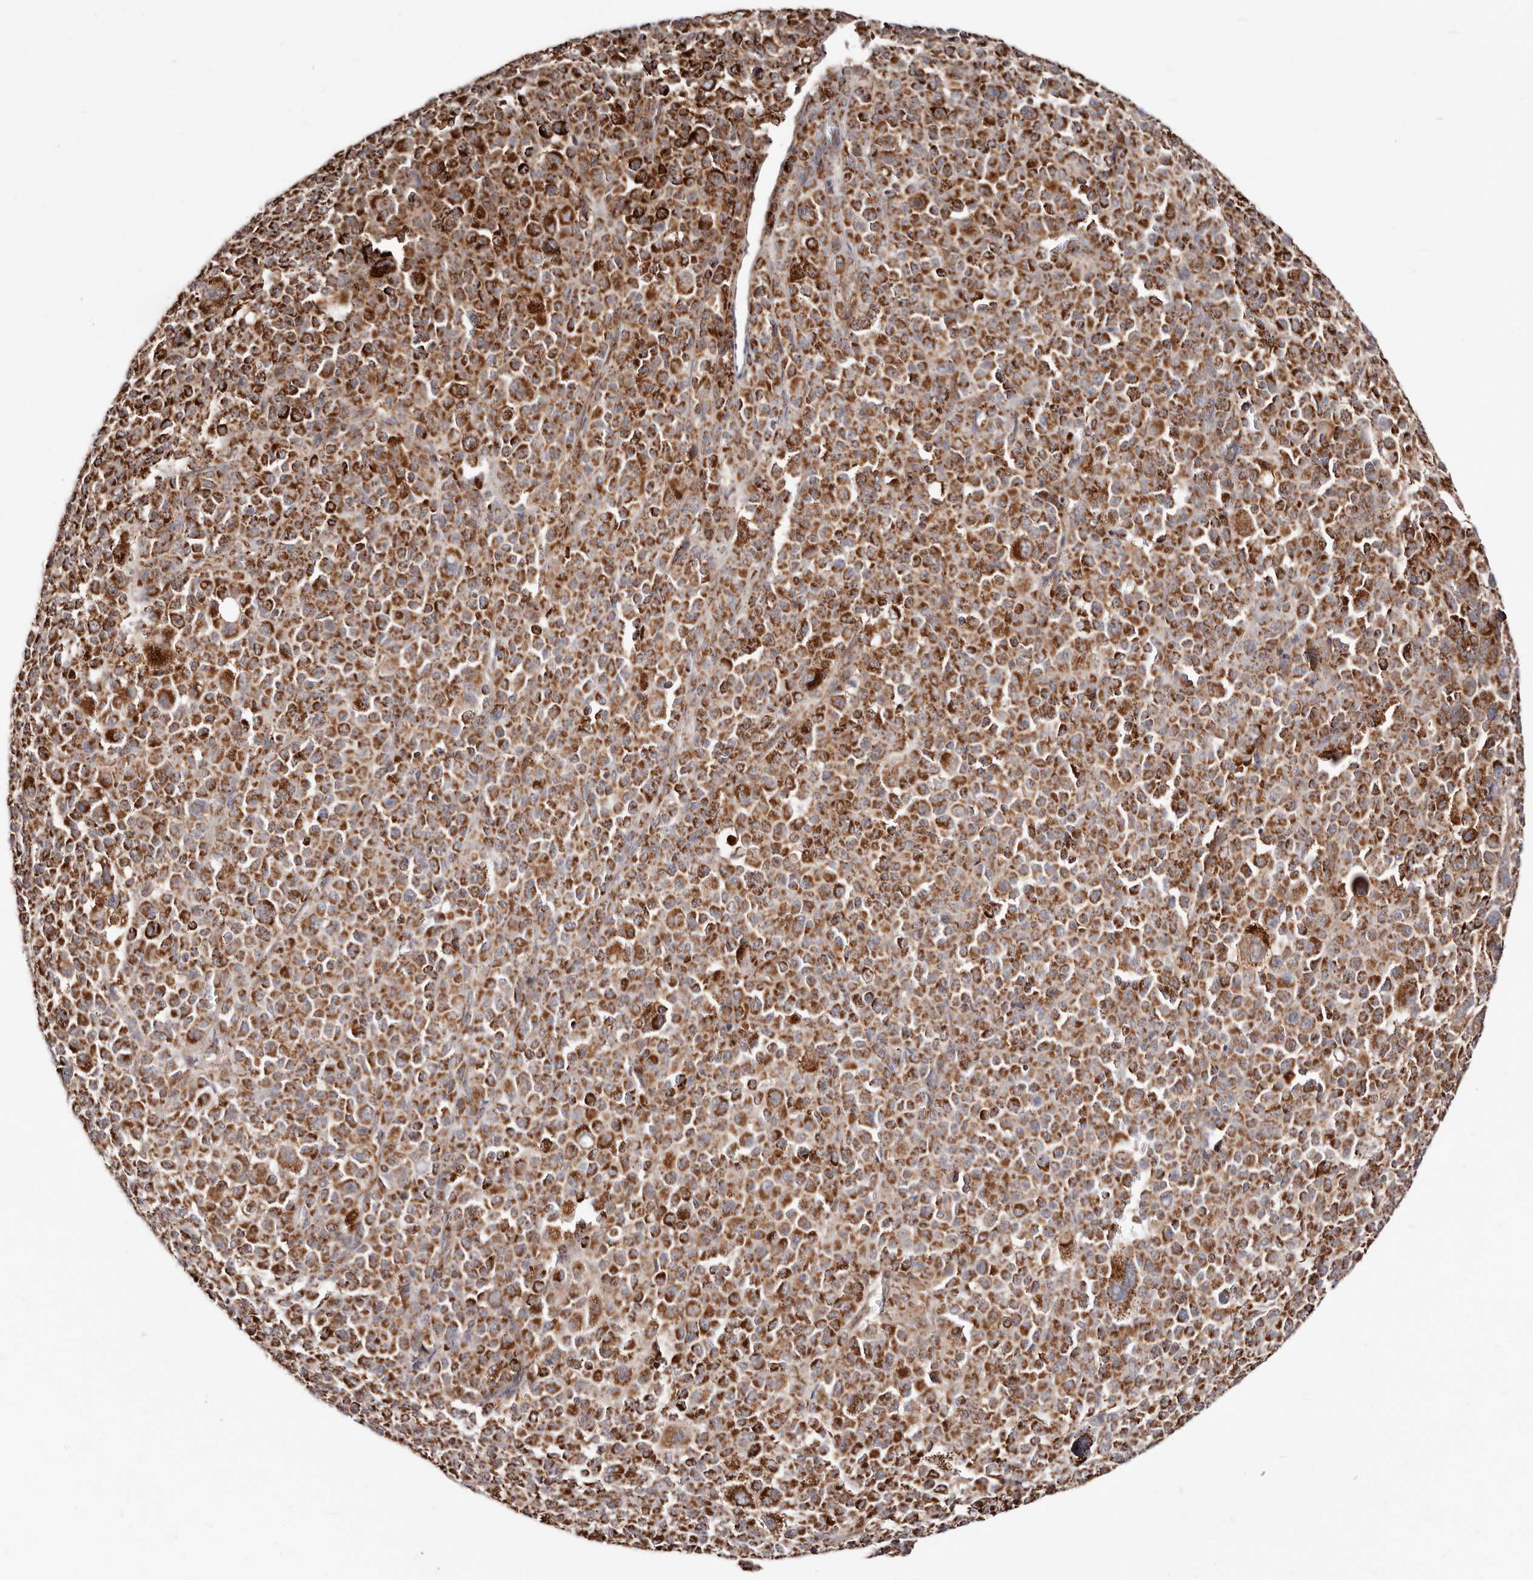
{"staining": {"intensity": "strong", "quantity": "25%-75%", "location": "cytoplasmic/membranous"}, "tissue": "melanoma", "cell_type": "Tumor cells", "image_type": "cancer", "snomed": [{"axis": "morphology", "description": "Malignant melanoma, Metastatic site"}, {"axis": "topography", "description": "Skin"}], "caption": "Protein staining of melanoma tissue reveals strong cytoplasmic/membranous staining in approximately 25%-75% of tumor cells. The protein is shown in brown color, while the nuclei are stained blue.", "gene": "PRKACB", "patient": {"sex": "female", "age": 74}}